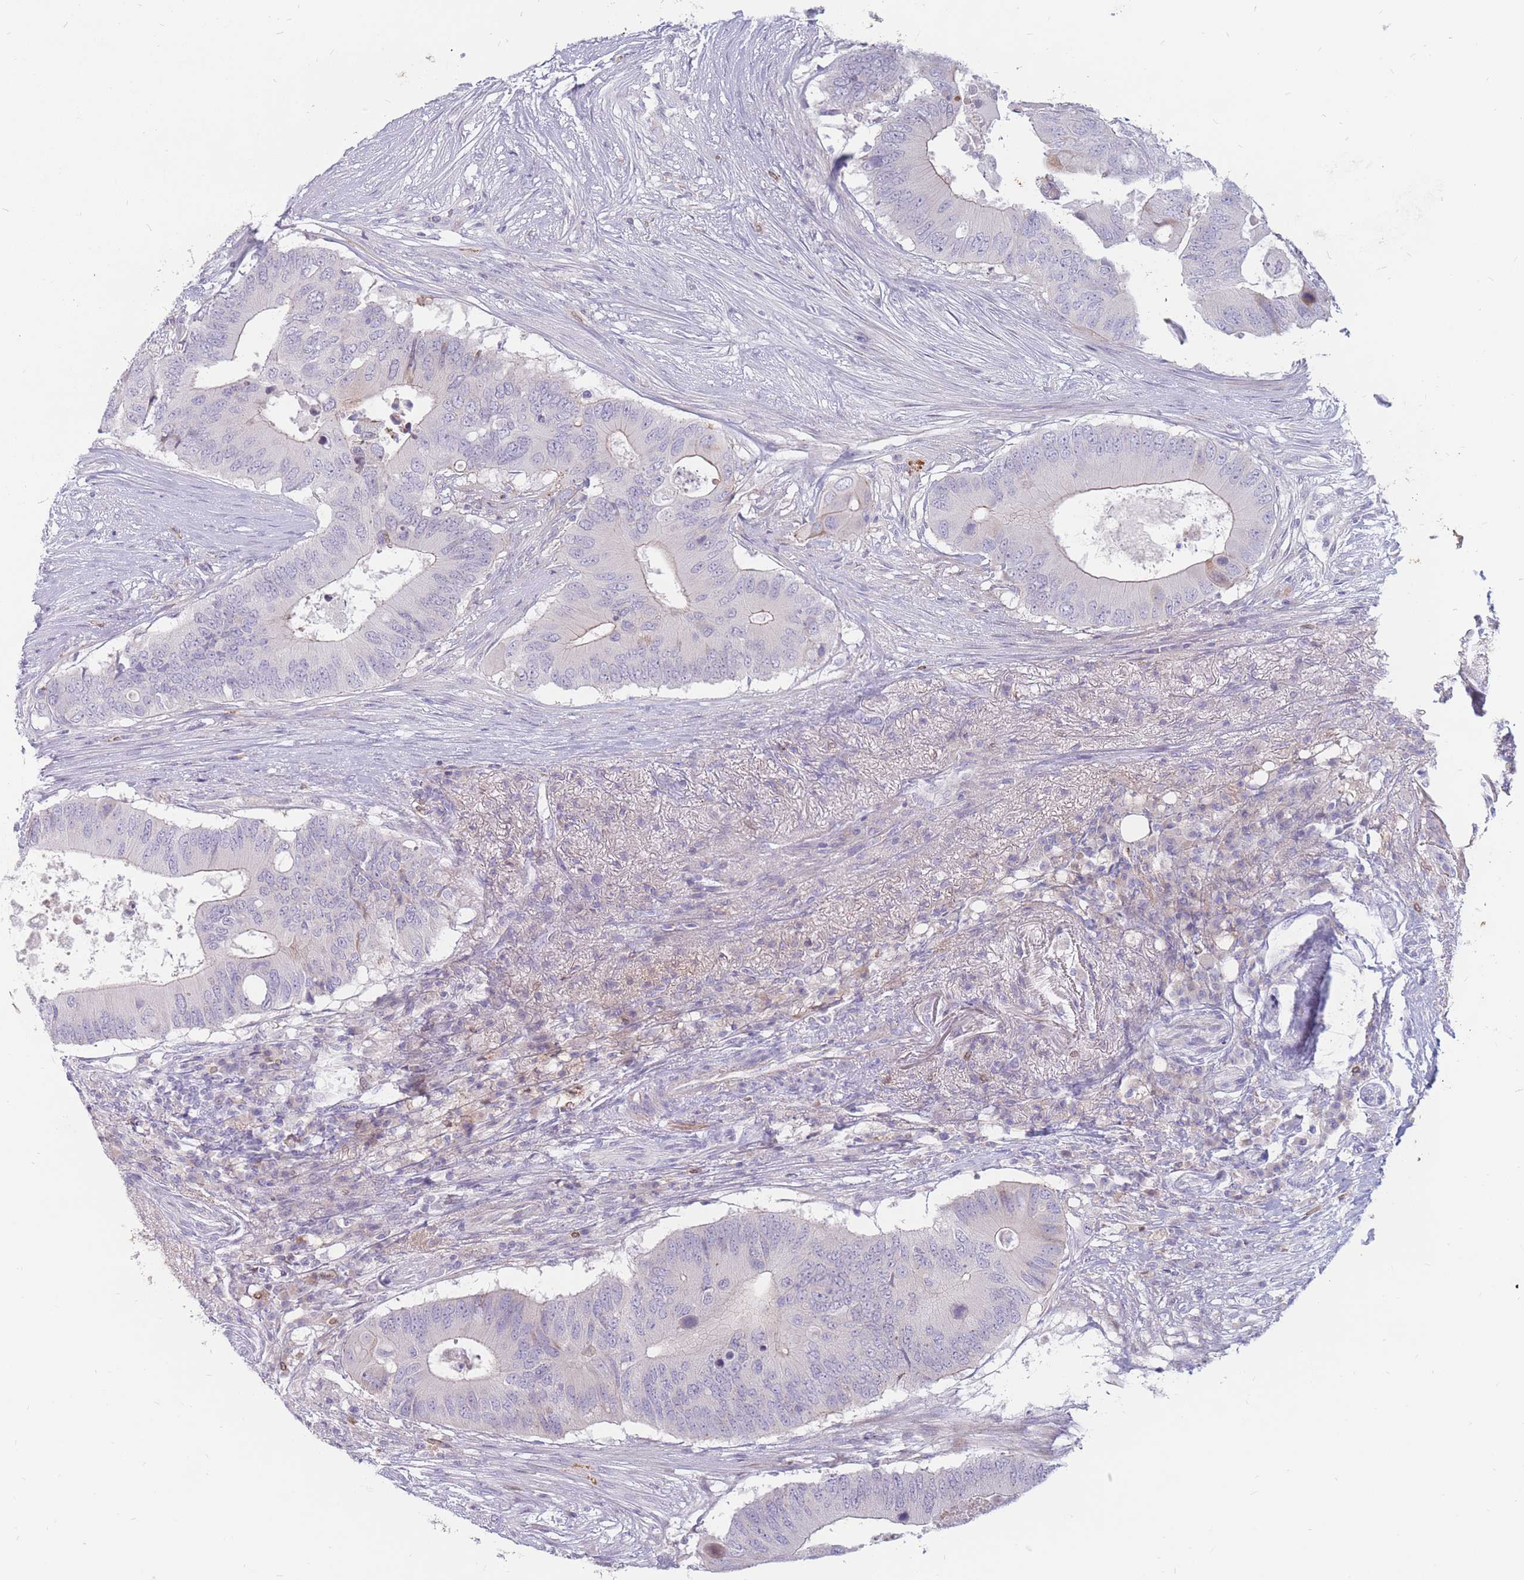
{"staining": {"intensity": "negative", "quantity": "none", "location": "none"}, "tissue": "colorectal cancer", "cell_type": "Tumor cells", "image_type": "cancer", "snomed": [{"axis": "morphology", "description": "Adenocarcinoma, NOS"}, {"axis": "topography", "description": "Colon"}], "caption": "IHC image of colorectal cancer (adenocarcinoma) stained for a protein (brown), which shows no positivity in tumor cells.", "gene": "PTGDR", "patient": {"sex": "male", "age": 71}}